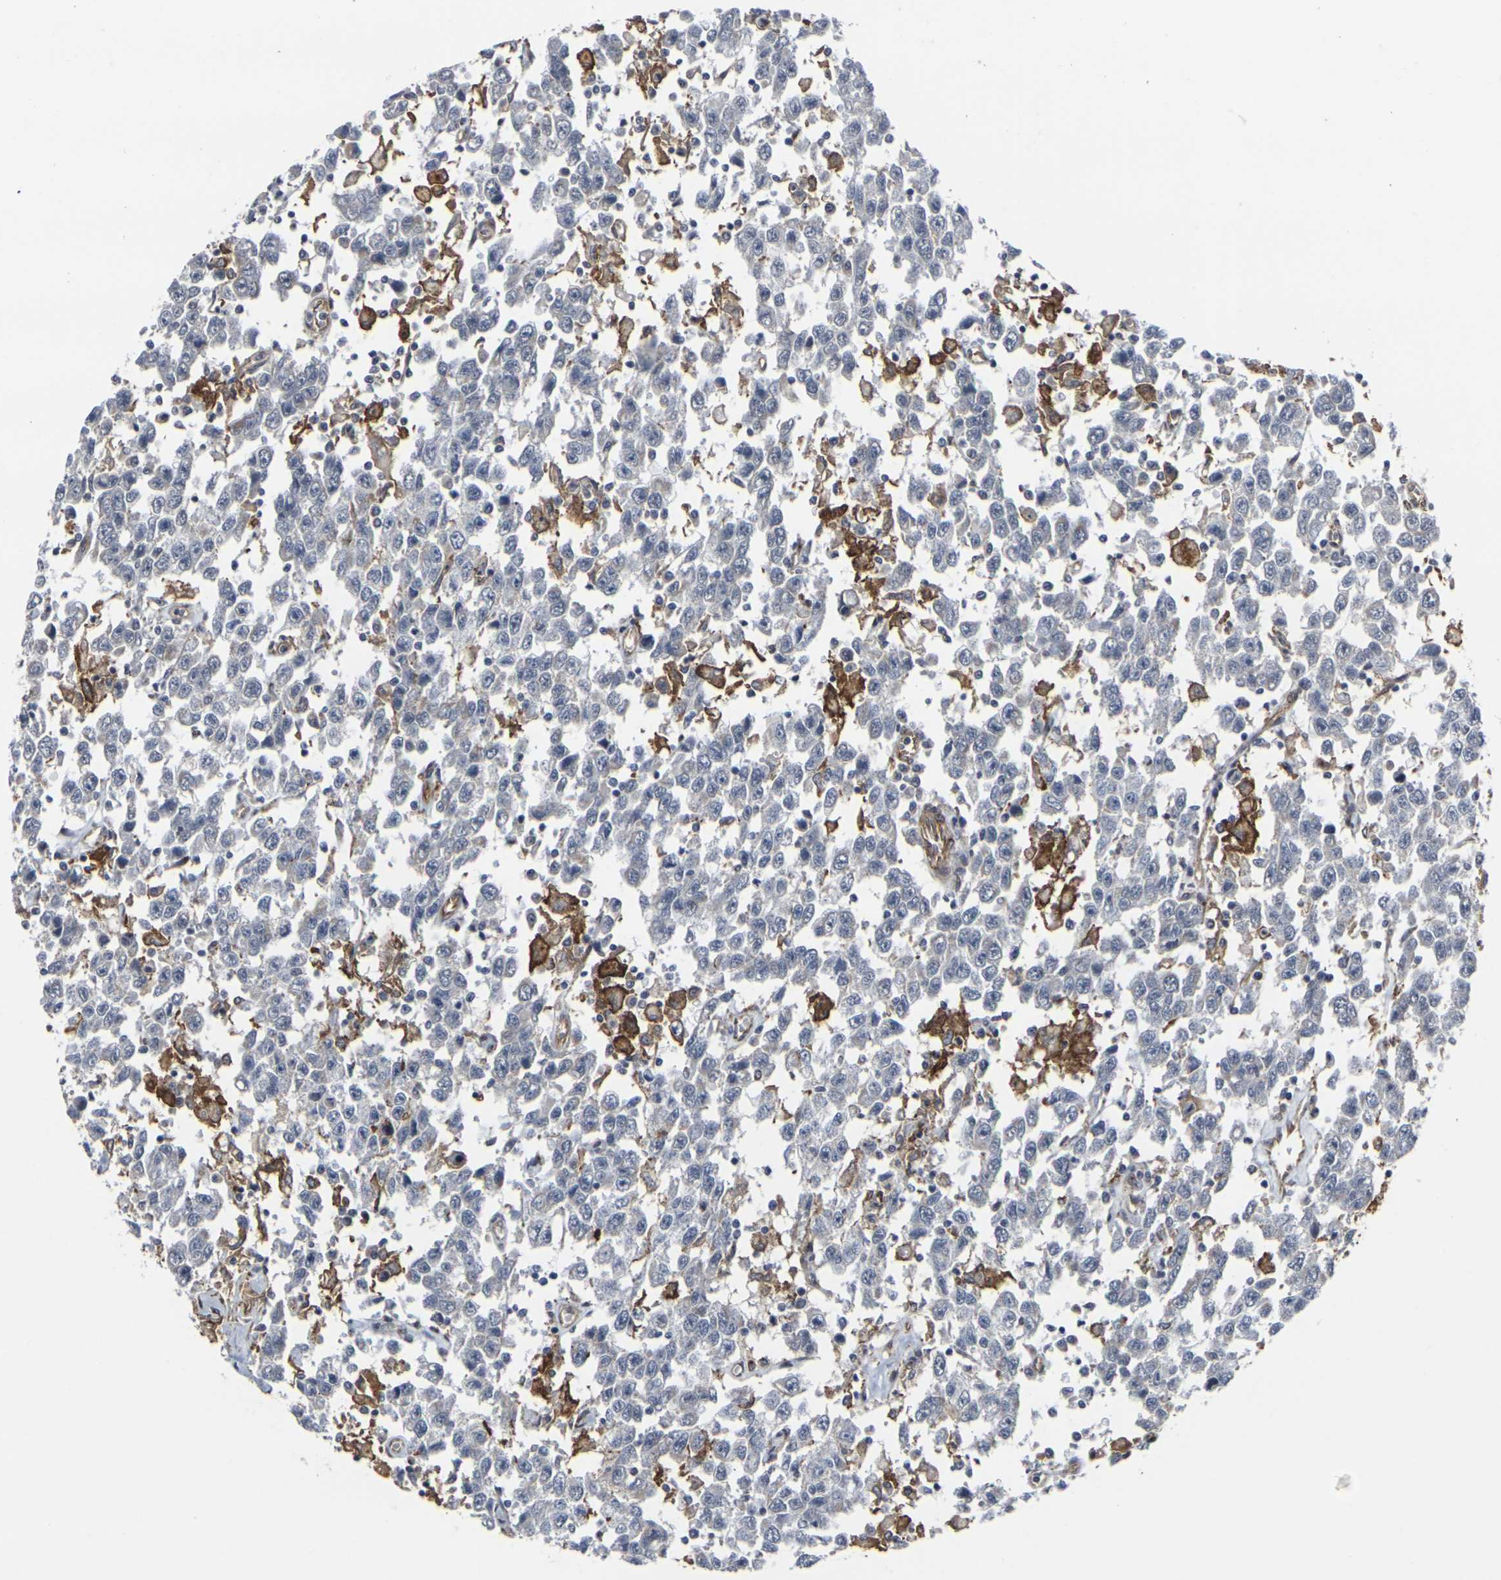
{"staining": {"intensity": "negative", "quantity": "none", "location": "none"}, "tissue": "testis cancer", "cell_type": "Tumor cells", "image_type": "cancer", "snomed": [{"axis": "morphology", "description": "Seminoma, NOS"}, {"axis": "topography", "description": "Testis"}], "caption": "DAB immunohistochemical staining of testis seminoma shows no significant staining in tumor cells.", "gene": "MYOF", "patient": {"sex": "male", "age": 41}}